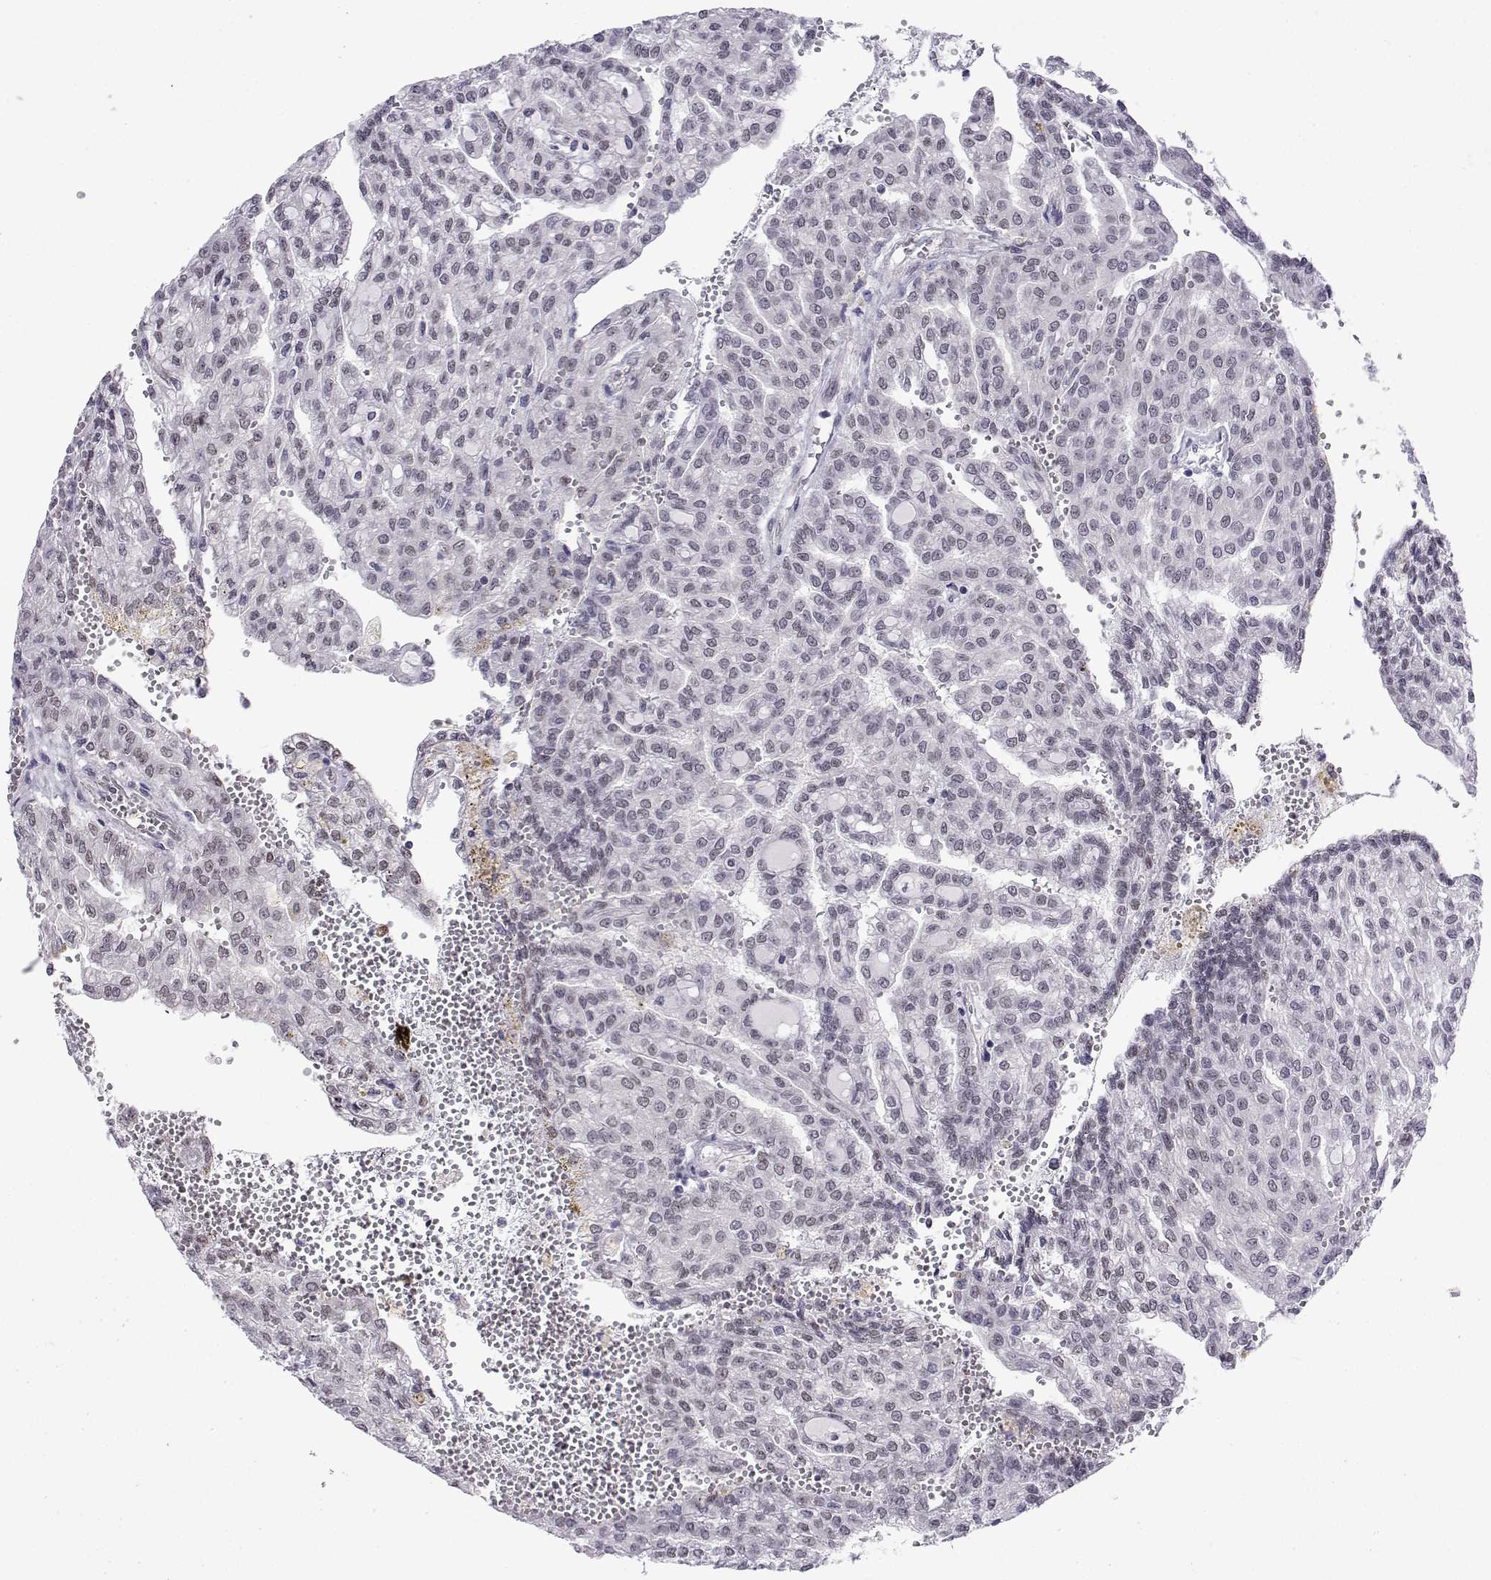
{"staining": {"intensity": "negative", "quantity": "none", "location": "none"}, "tissue": "renal cancer", "cell_type": "Tumor cells", "image_type": "cancer", "snomed": [{"axis": "morphology", "description": "Adenocarcinoma, NOS"}, {"axis": "topography", "description": "Kidney"}], "caption": "There is no significant staining in tumor cells of renal cancer.", "gene": "MED26", "patient": {"sex": "male", "age": 63}}